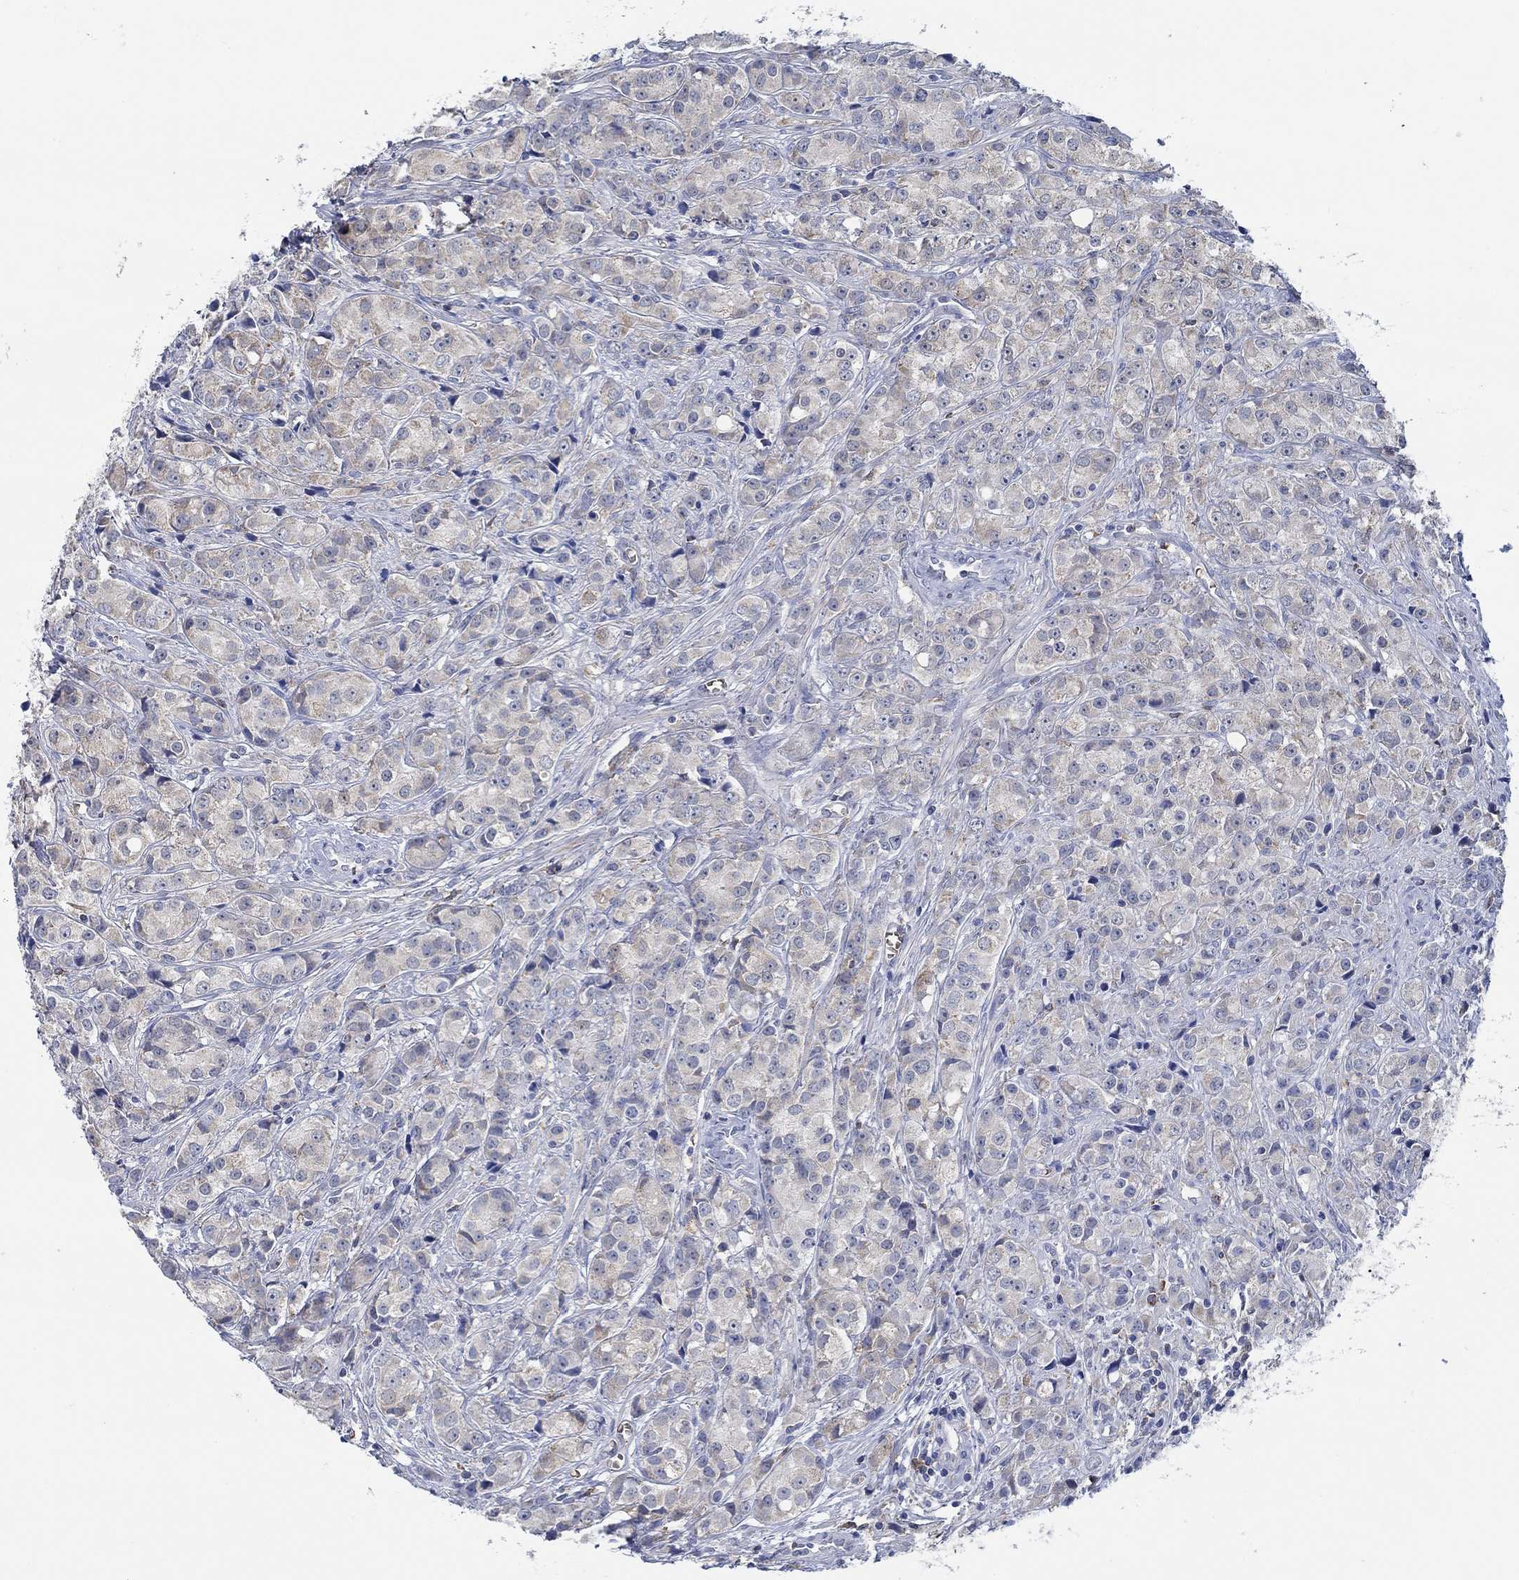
{"staining": {"intensity": "negative", "quantity": "none", "location": "none"}, "tissue": "prostate cancer", "cell_type": "Tumor cells", "image_type": "cancer", "snomed": [{"axis": "morphology", "description": "Adenocarcinoma, Medium grade"}, {"axis": "topography", "description": "Prostate"}], "caption": "Prostate cancer (medium-grade adenocarcinoma) was stained to show a protein in brown. There is no significant staining in tumor cells. (Stains: DAB (3,3'-diaminobenzidine) immunohistochemistry (IHC) with hematoxylin counter stain, Microscopy: brightfield microscopy at high magnification).", "gene": "MPP1", "patient": {"sex": "male", "age": 74}}